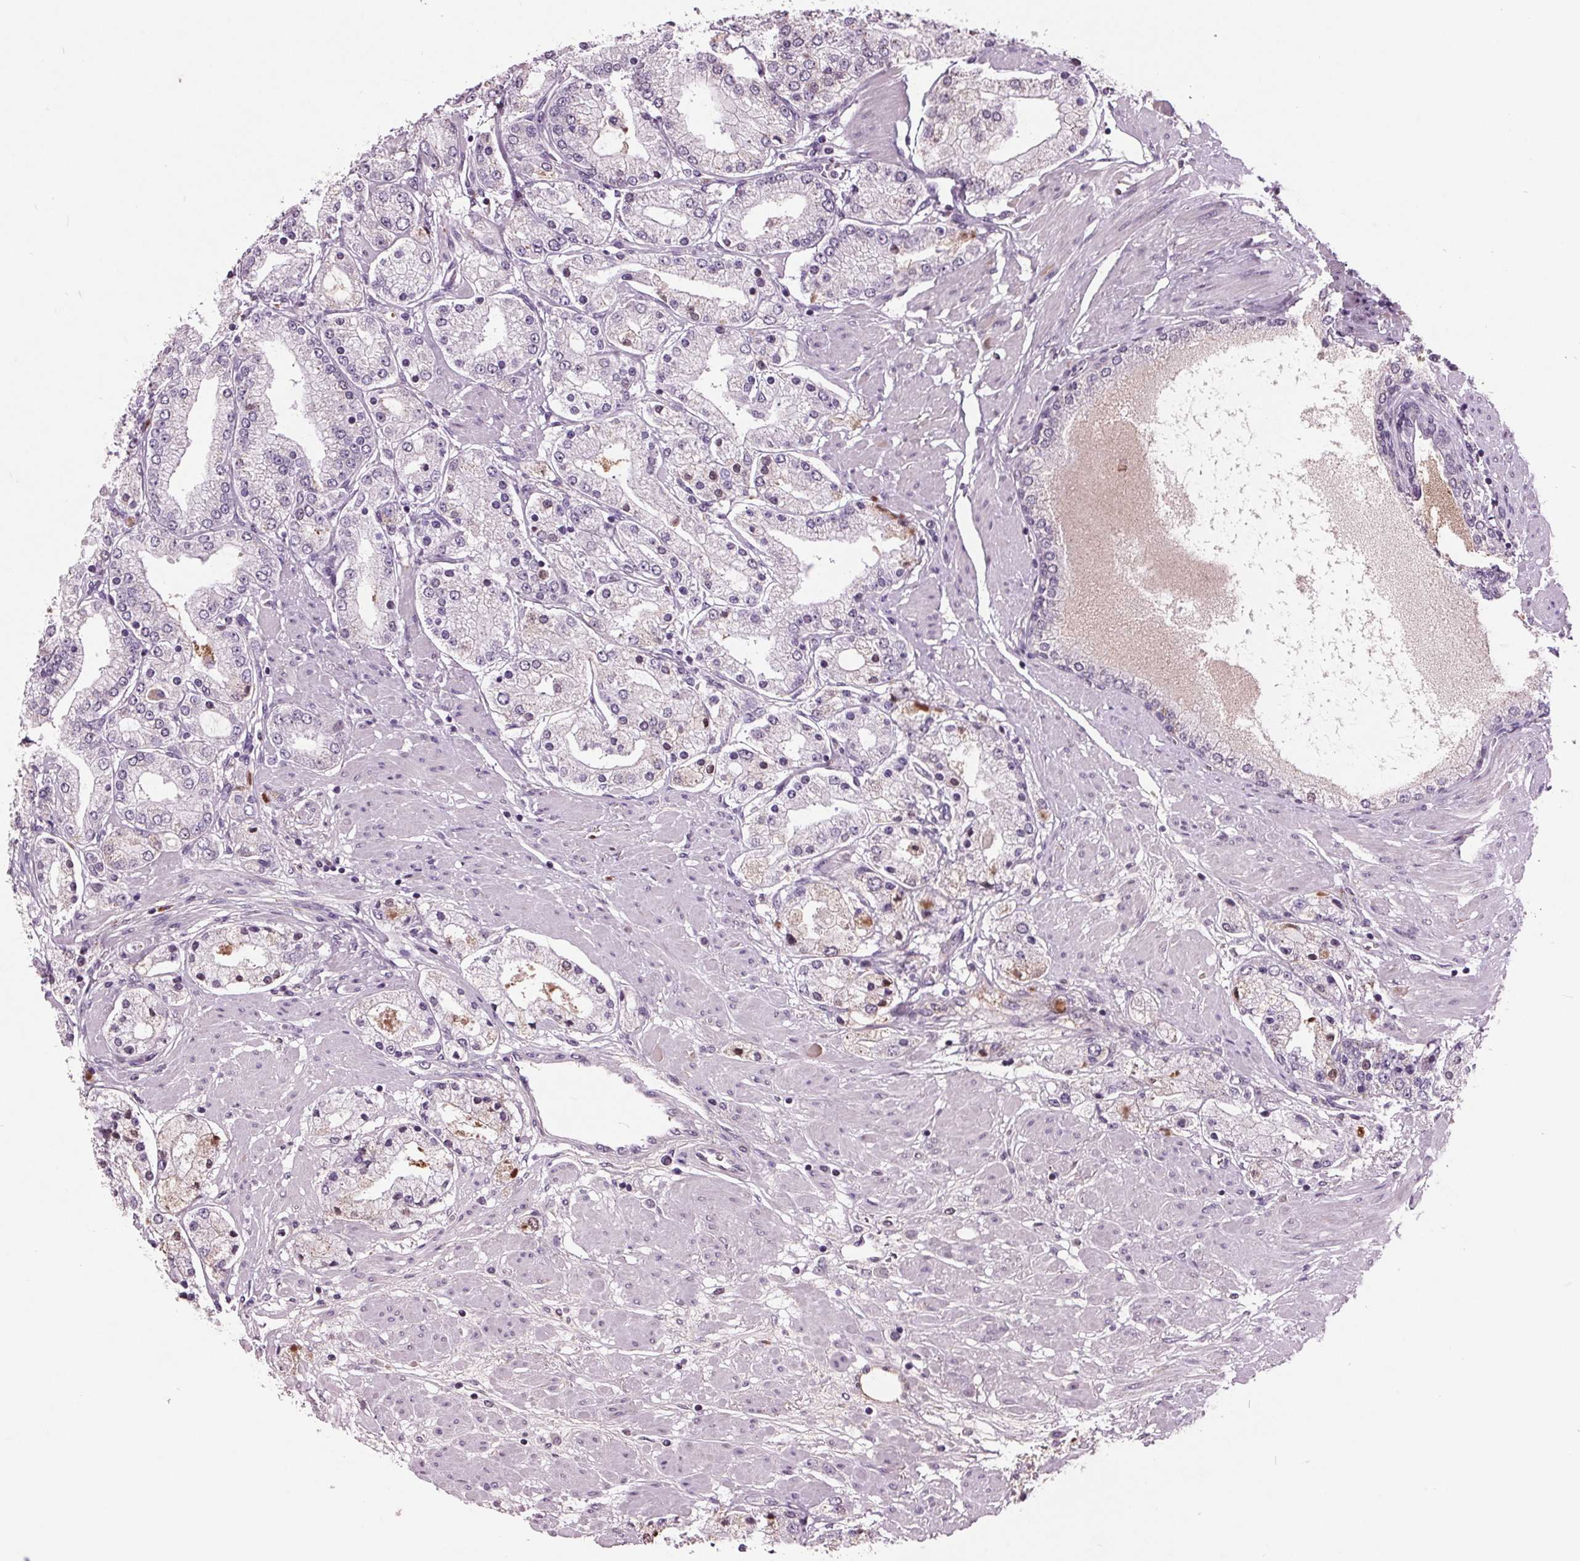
{"staining": {"intensity": "weak", "quantity": "<25%", "location": "cytoplasmic/membranous"}, "tissue": "prostate cancer", "cell_type": "Tumor cells", "image_type": "cancer", "snomed": [{"axis": "morphology", "description": "Adenocarcinoma, High grade"}, {"axis": "topography", "description": "Prostate"}], "caption": "Immunohistochemistry (IHC) of human prostate cancer exhibits no staining in tumor cells.", "gene": "C6", "patient": {"sex": "male", "age": 67}}